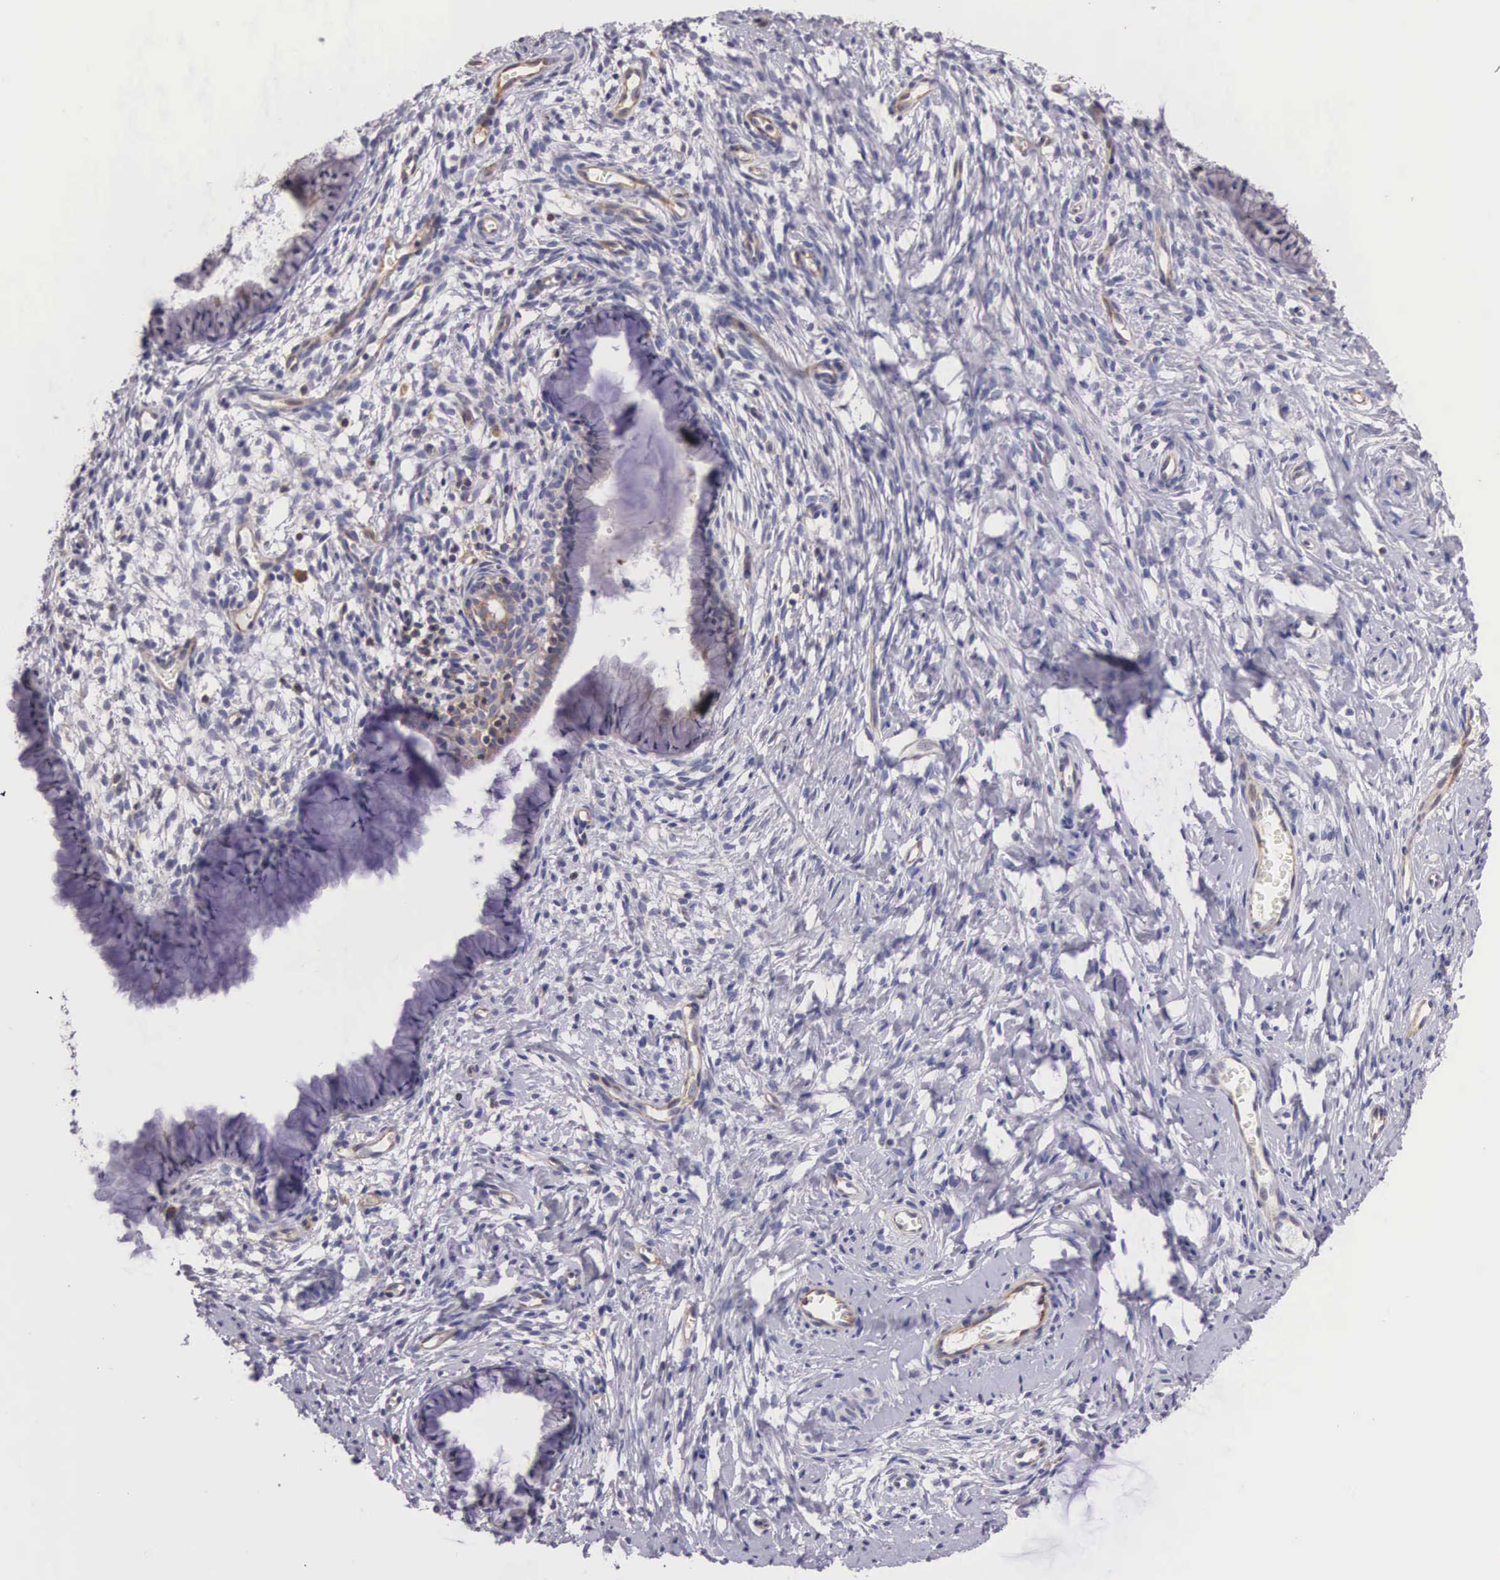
{"staining": {"intensity": "negative", "quantity": "none", "location": "none"}, "tissue": "cervix", "cell_type": "Glandular cells", "image_type": "normal", "snomed": [{"axis": "morphology", "description": "Normal tissue, NOS"}, {"axis": "topography", "description": "Cervix"}], "caption": "Micrograph shows no protein positivity in glandular cells of normal cervix. Brightfield microscopy of immunohistochemistry stained with DAB (3,3'-diaminobenzidine) (brown) and hematoxylin (blue), captured at high magnification.", "gene": "OSBPL3", "patient": {"sex": "female", "age": 70}}